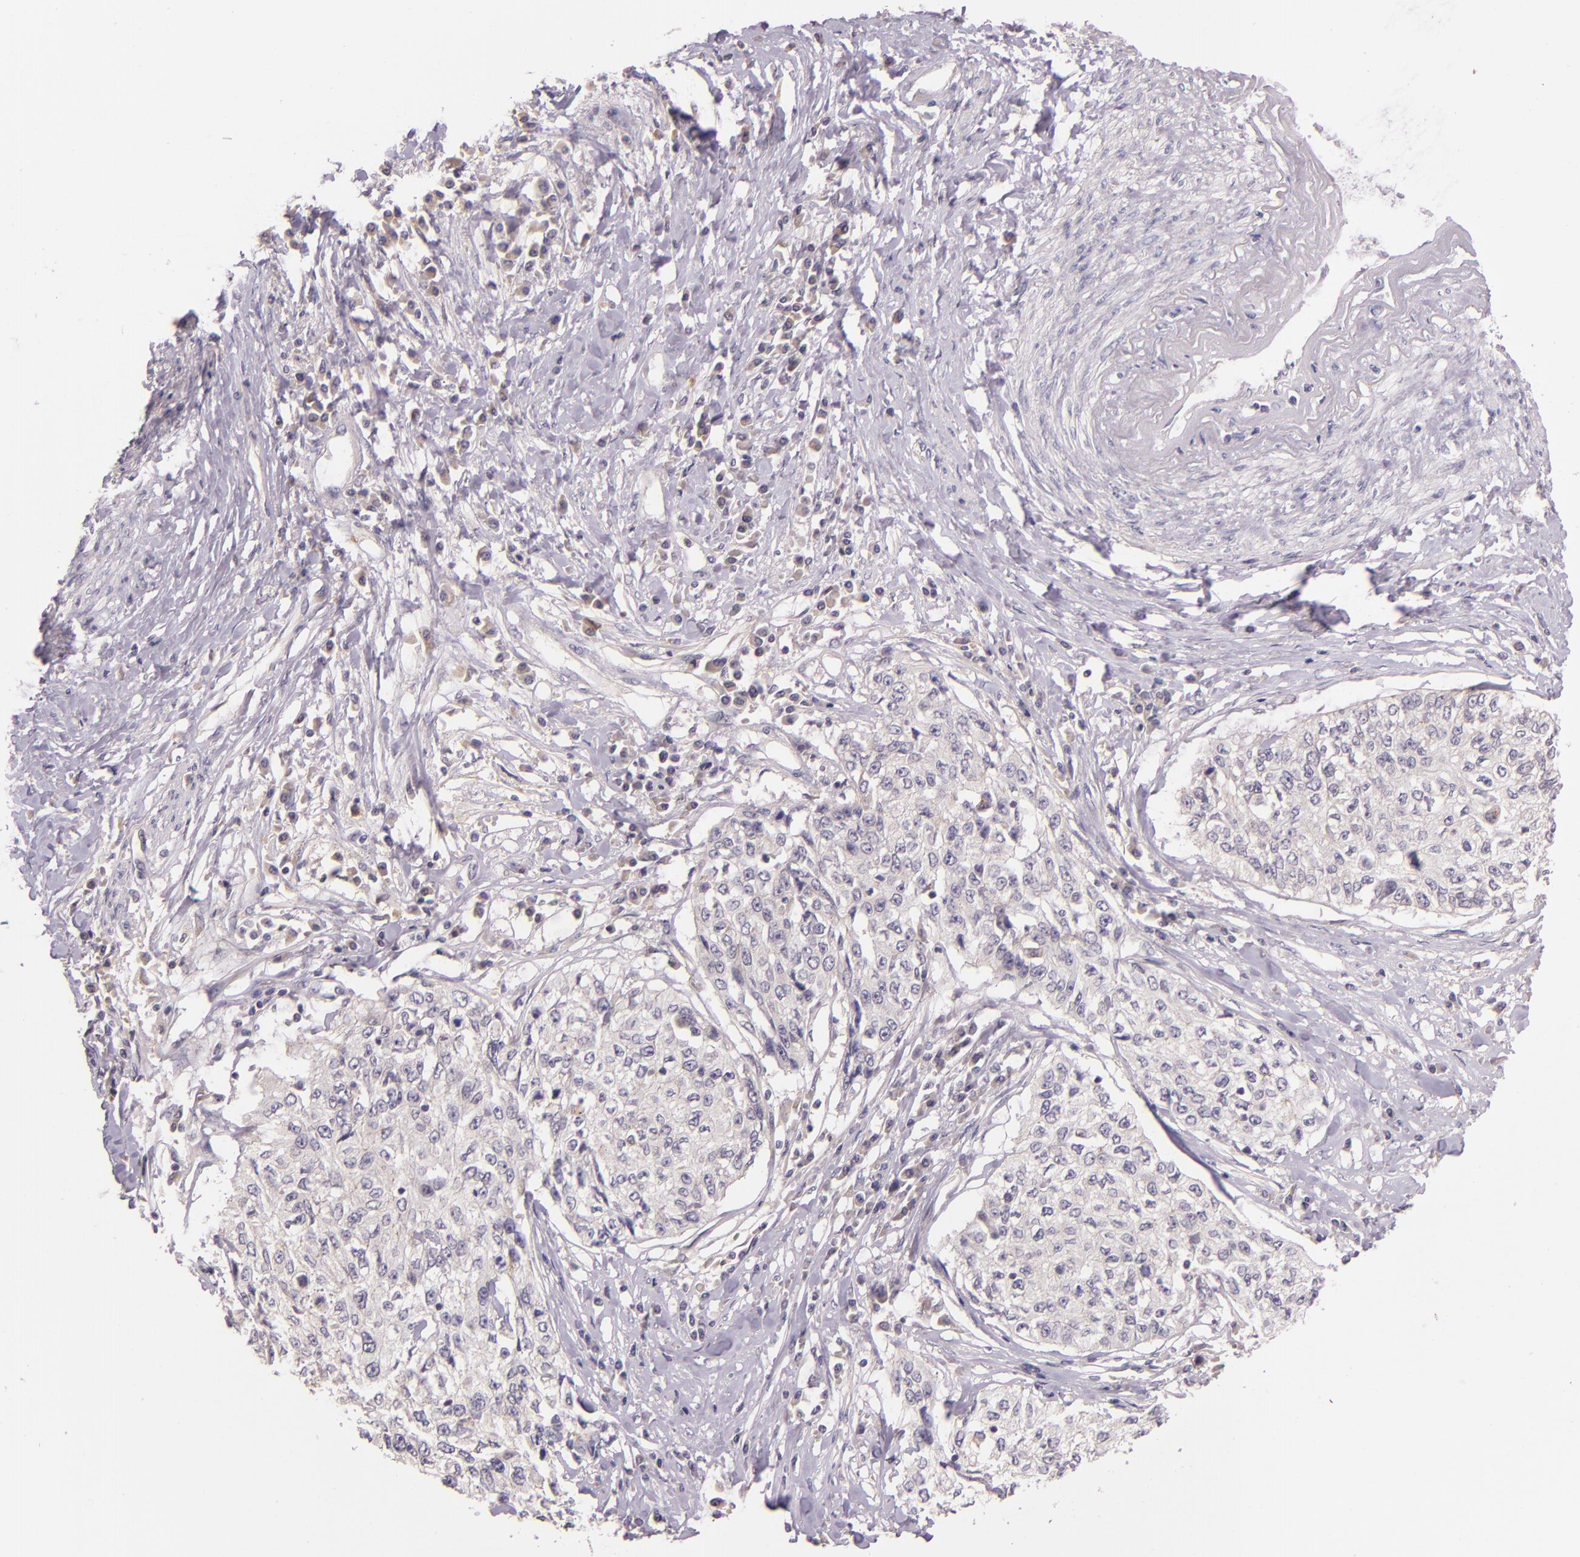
{"staining": {"intensity": "negative", "quantity": "none", "location": "none"}, "tissue": "cervical cancer", "cell_type": "Tumor cells", "image_type": "cancer", "snomed": [{"axis": "morphology", "description": "Squamous cell carcinoma, NOS"}, {"axis": "topography", "description": "Cervix"}], "caption": "This histopathology image is of cervical cancer (squamous cell carcinoma) stained with immunohistochemistry (IHC) to label a protein in brown with the nuclei are counter-stained blue. There is no positivity in tumor cells.", "gene": "ARMH4", "patient": {"sex": "female", "age": 57}}